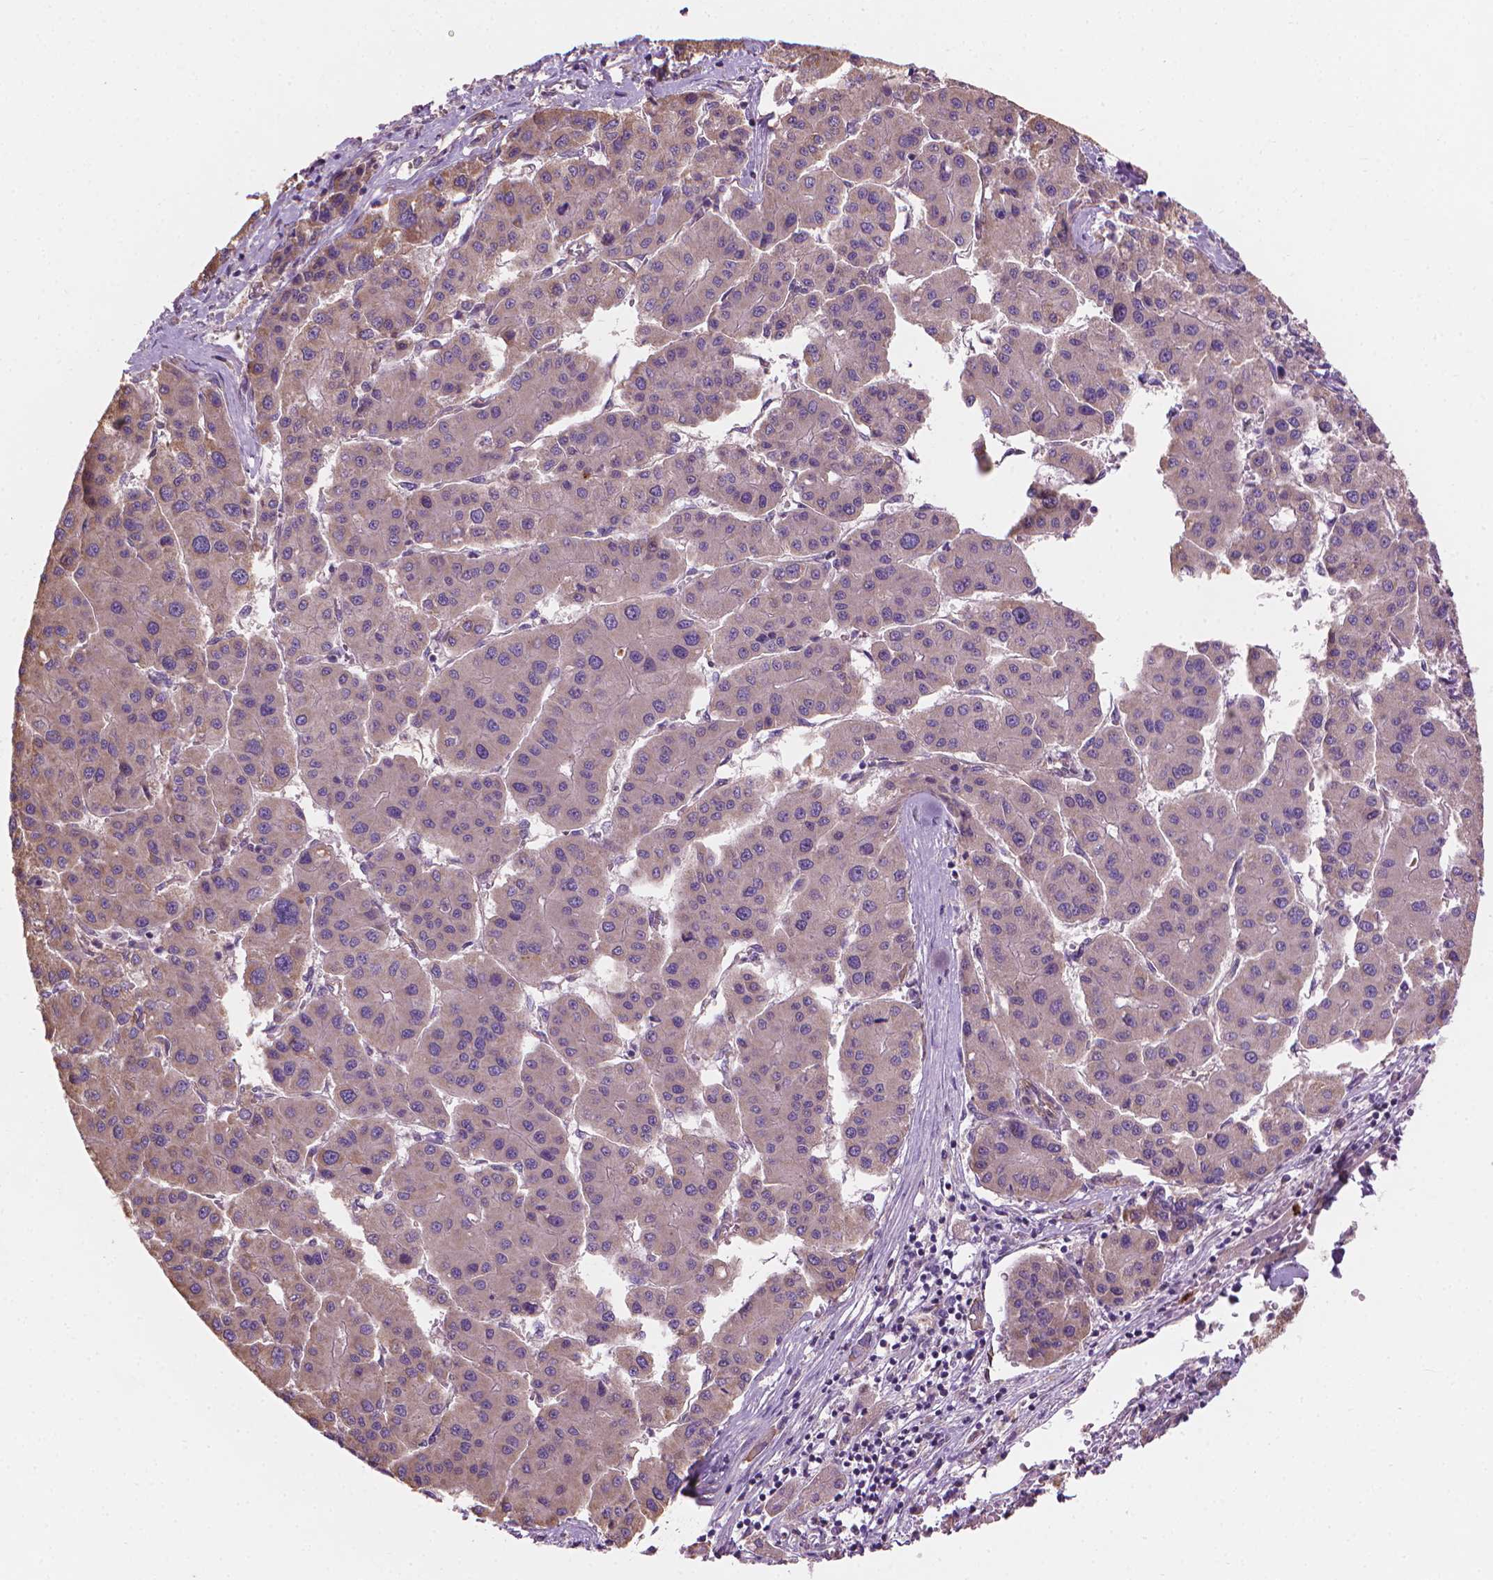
{"staining": {"intensity": "negative", "quantity": "none", "location": "none"}, "tissue": "liver cancer", "cell_type": "Tumor cells", "image_type": "cancer", "snomed": [{"axis": "morphology", "description": "Carcinoma, Hepatocellular, NOS"}, {"axis": "topography", "description": "Liver"}], "caption": "This is an immunohistochemistry image of liver cancer. There is no staining in tumor cells.", "gene": "TTC29", "patient": {"sex": "male", "age": 73}}